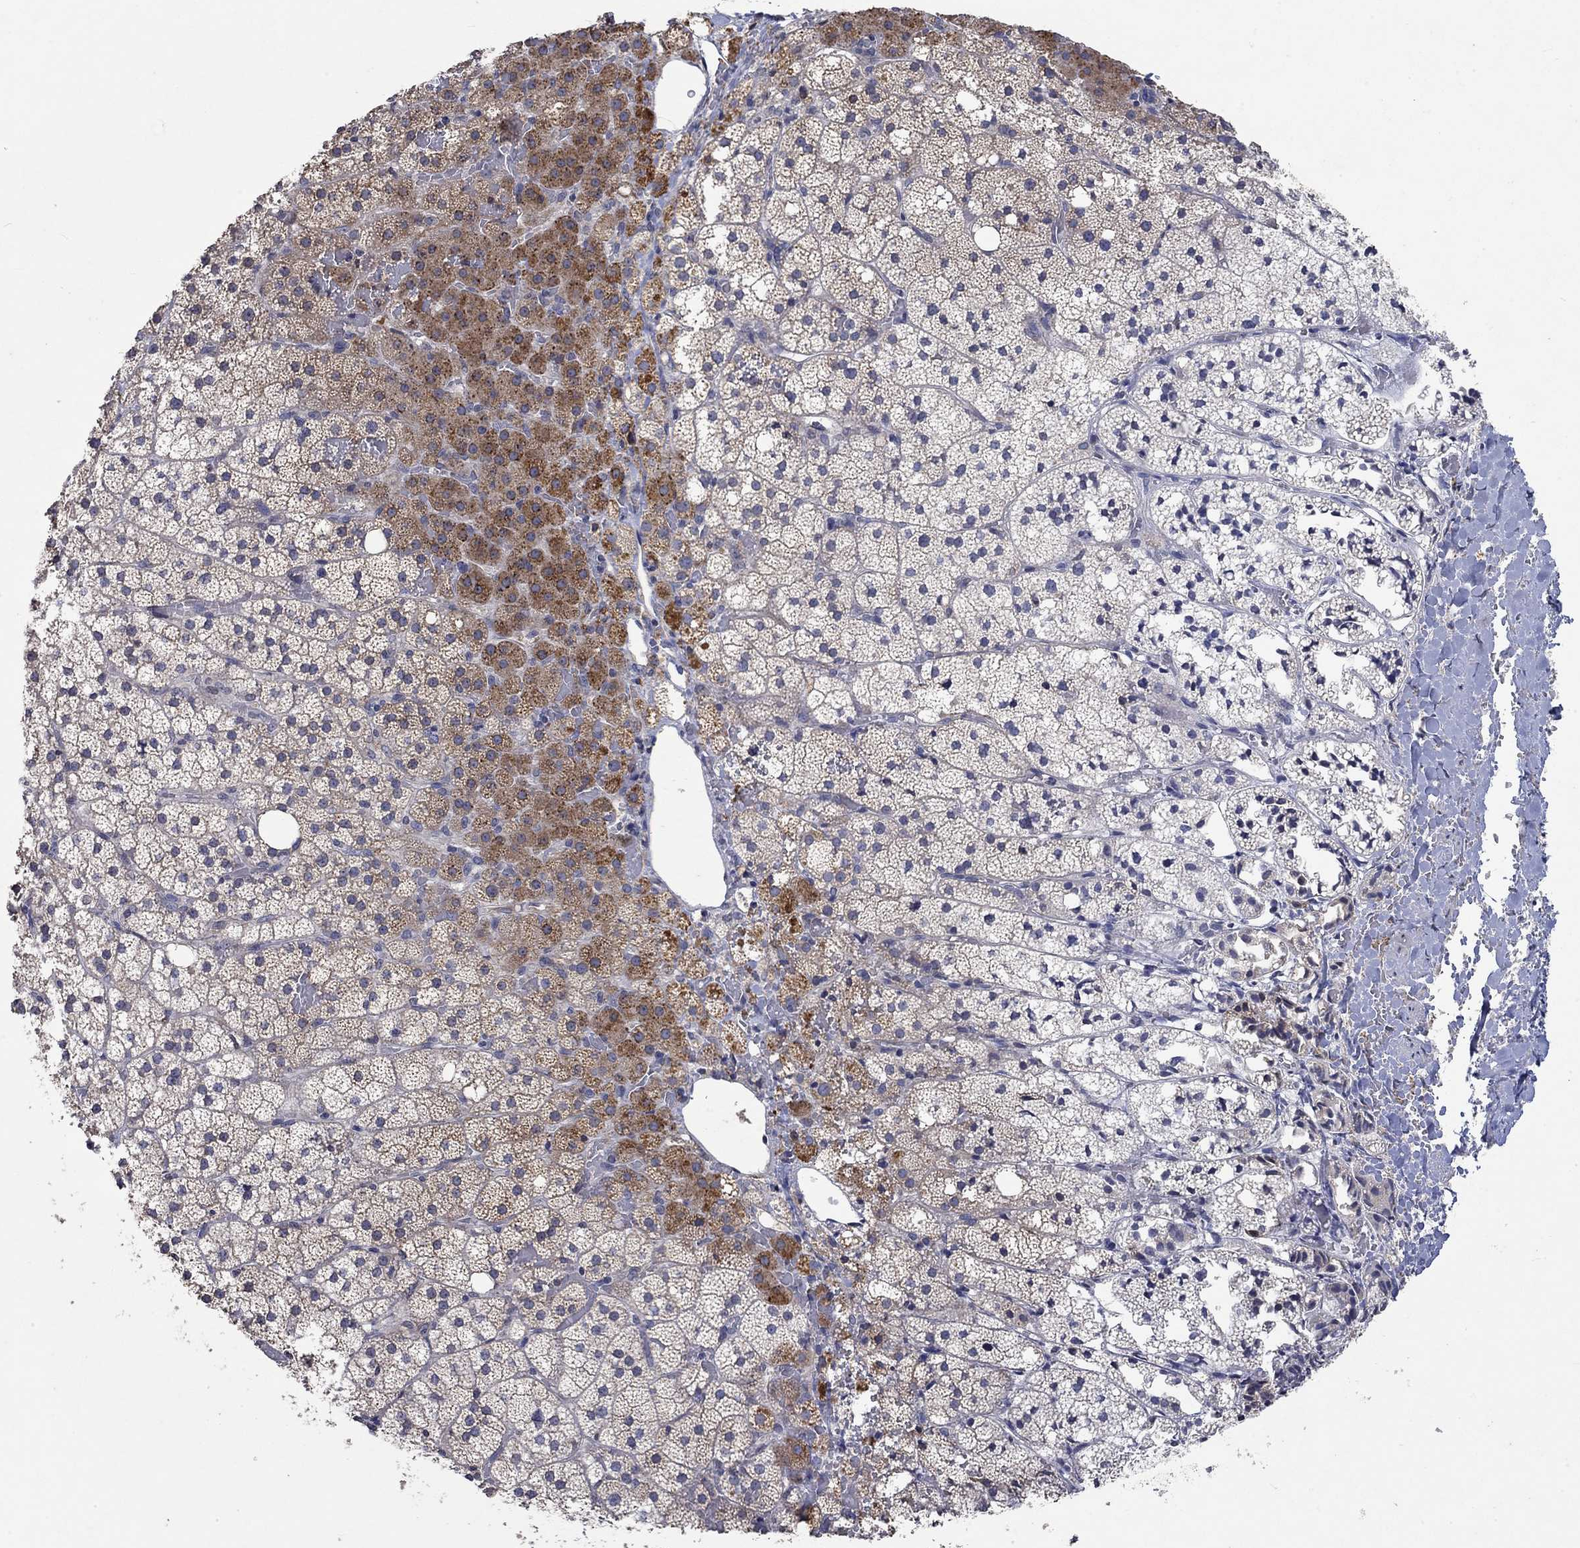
{"staining": {"intensity": "strong", "quantity": "<25%", "location": "cytoplasmic/membranous"}, "tissue": "adrenal gland", "cell_type": "Glandular cells", "image_type": "normal", "snomed": [{"axis": "morphology", "description": "Normal tissue, NOS"}, {"axis": "topography", "description": "Adrenal gland"}], "caption": "A brown stain labels strong cytoplasmic/membranous expression of a protein in glandular cells of benign adrenal gland. The staining was performed using DAB (3,3'-diaminobenzidine) to visualize the protein expression in brown, while the nuclei were stained in blue with hematoxylin (Magnification: 20x).", "gene": "TMEM169", "patient": {"sex": "male", "age": 53}}